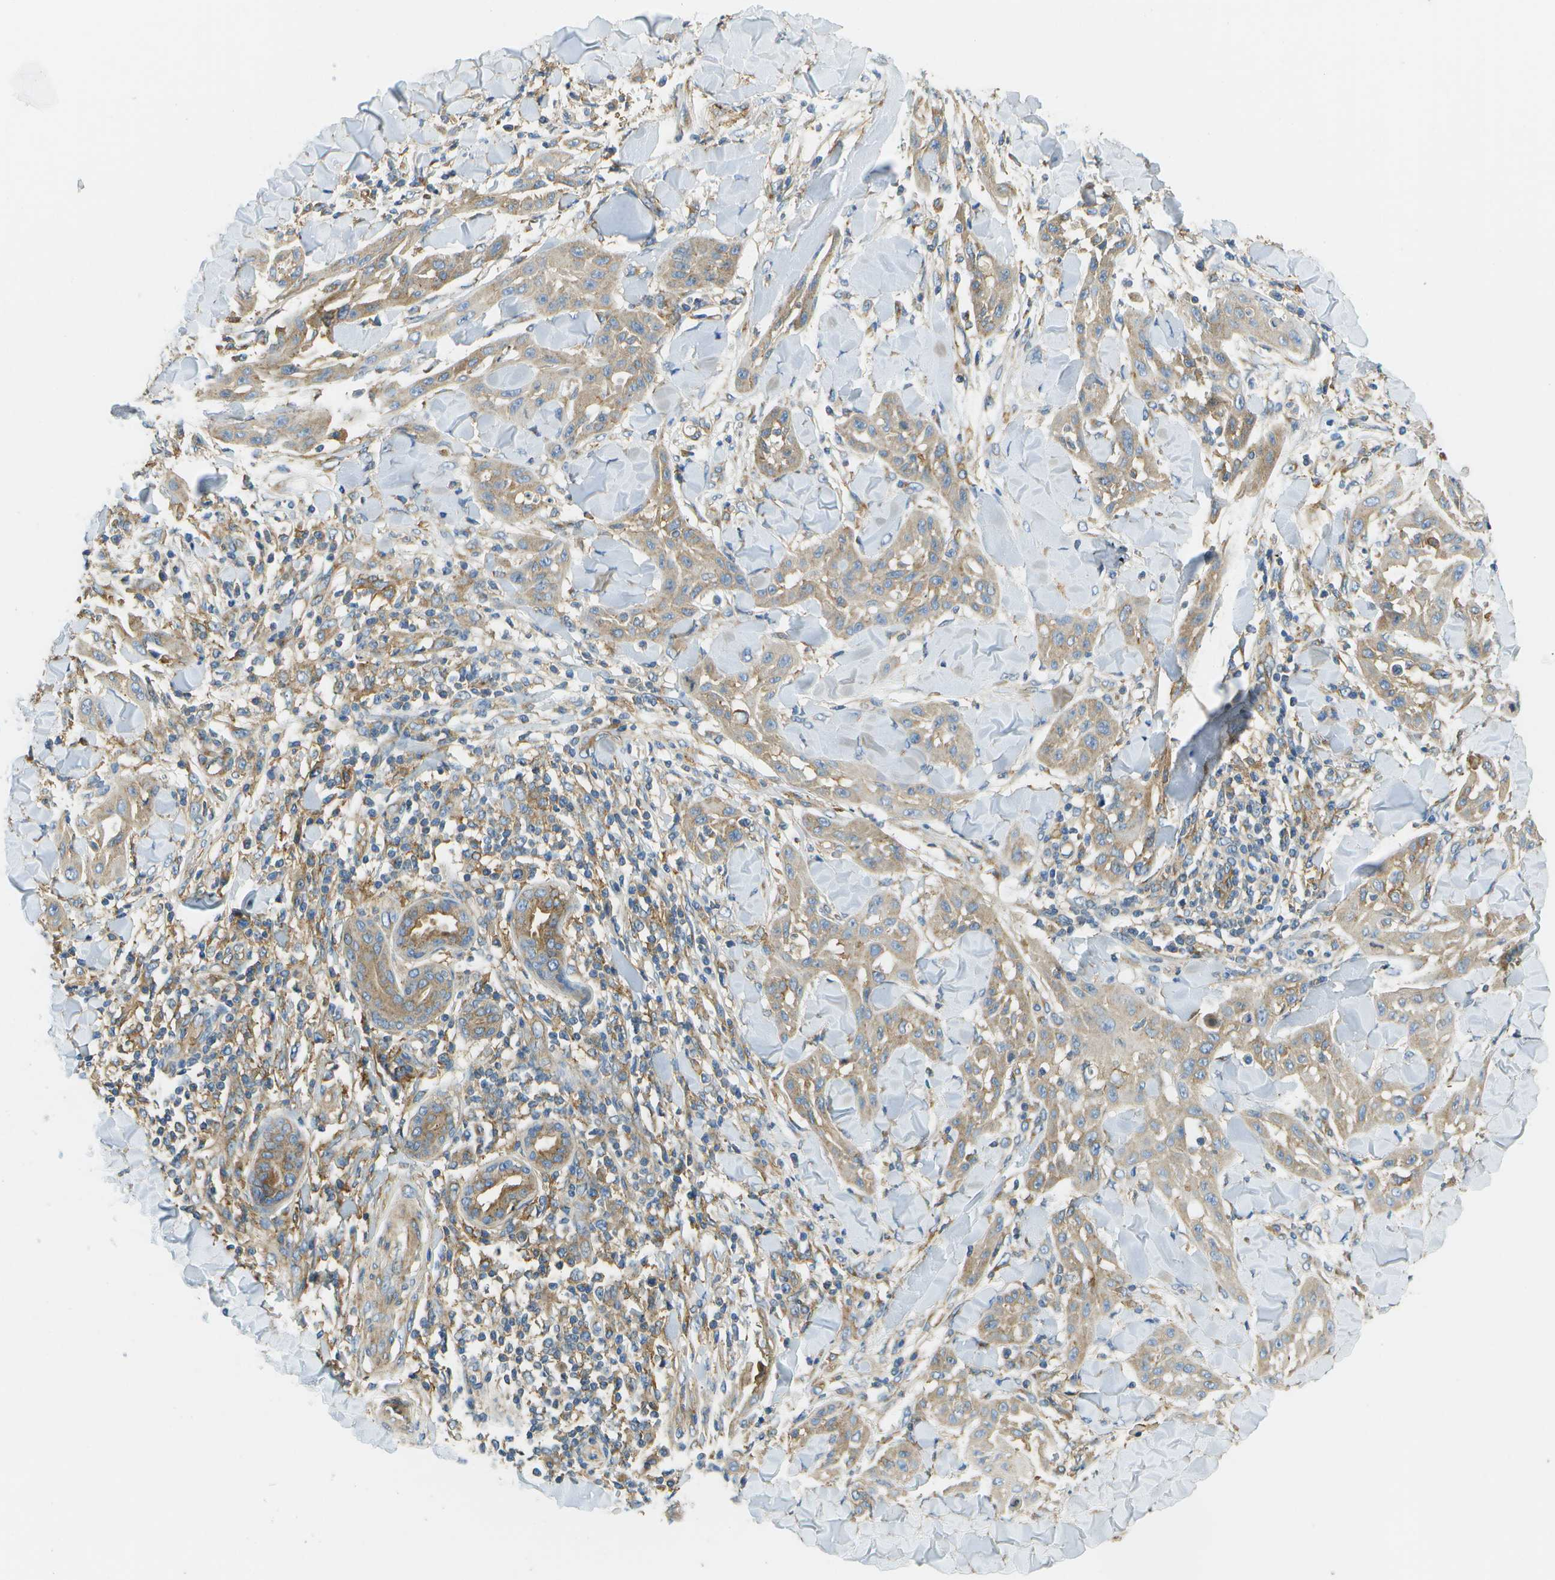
{"staining": {"intensity": "weak", "quantity": ">75%", "location": "cytoplasmic/membranous"}, "tissue": "skin cancer", "cell_type": "Tumor cells", "image_type": "cancer", "snomed": [{"axis": "morphology", "description": "Squamous cell carcinoma, NOS"}, {"axis": "topography", "description": "Skin"}], "caption": "Immunohistochemical staining of human skin cancer (squamous cell carcinoma) displays low levels of weak cytoplasmic/membranous expression in about >75% of tumor cells. The protein of interest is stained brown, and the nuclei are stained in blue (DAB IHC with brightfield microscopy, high magnification).", "gene": "CLTC", "patient": {"sex": "male", "age": 24}}